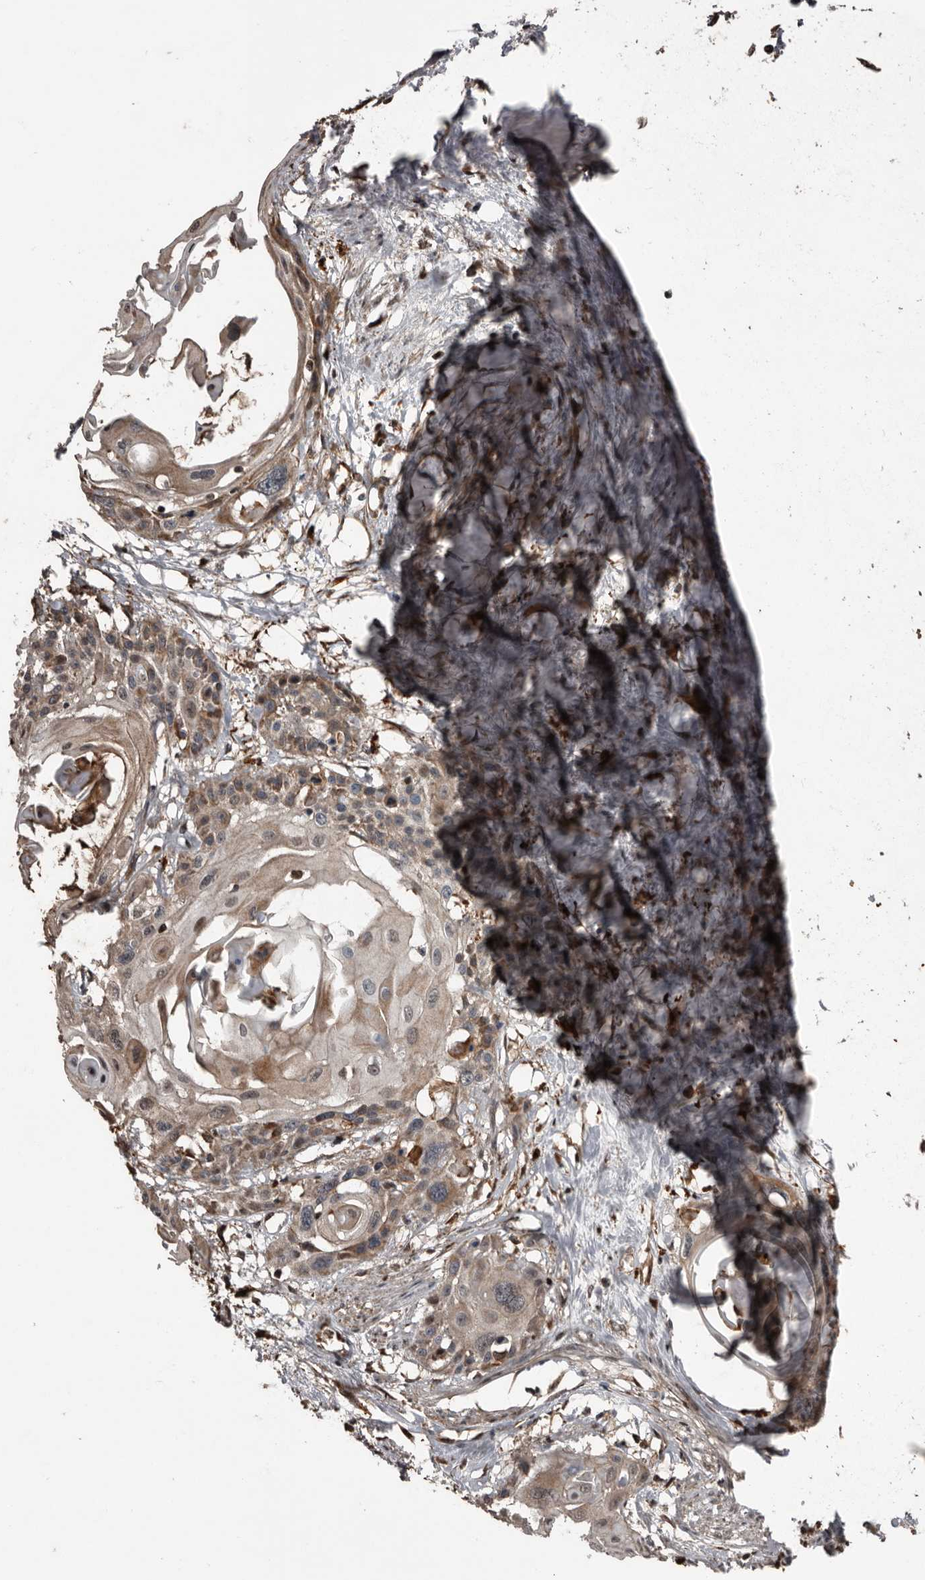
{"staining": {"intensity": "weak", "quantity": "25%-75%", "location": "cytoplasmic/membranous,nuclear"}, "tissue": "cervical cancer", "cell_type": "Tumor cells", "image_type": "cancer", "snomed": [{"axis": "morphology", "description": "Squamous cell carcinoma, NOS"}, {"axis": "topography", "description": "Cervix"}], "caption": "This micrograph demonstrates IHC staining of human cervical cancer, with low weak cytoplasmic/membranous and nuclear staining in approximately 25%-75% of tumor cells.", "gene": "SERTAD4", "patient": {"sex": "female", "age": 57}}